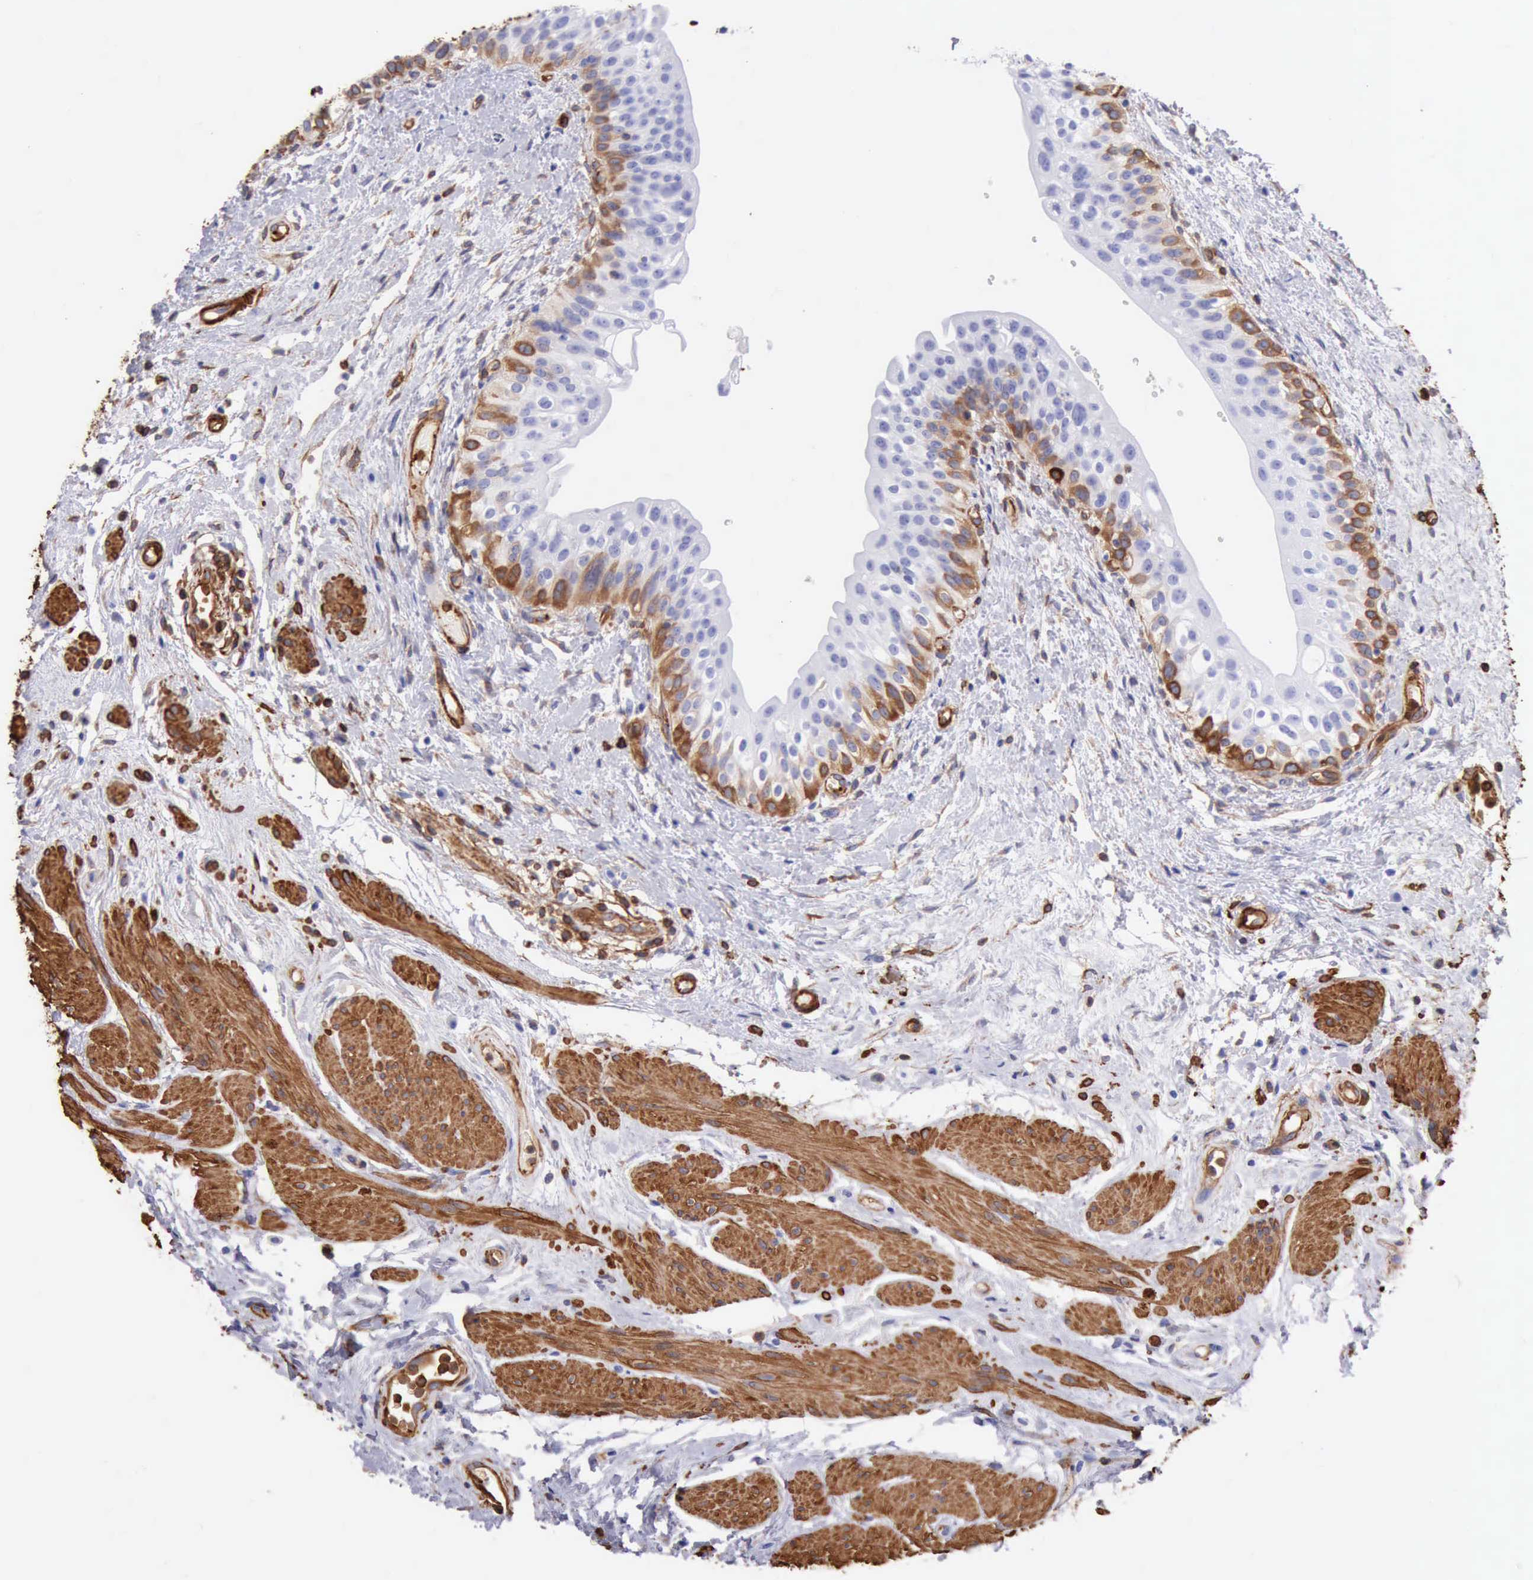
{"staining": {"intensity": "weak", "quantity": "25%-75%", "location": "cytoplasmic/membranous"}, "tissue": "urinary bladder", "cell_type": "Urothelial cells", "image_type": "normal", "snomed": [{"axis": "morphology", "description": "Normal tissue, NOS"}, {"axis": "topography", "description": "Urinary bladder"}], "caption": "Immunohistochemistry (IHC) of benign human urinary bladder exhibits low levels of weak cytoplasmic/membranous positivity in about 25%-75% of urothelial cells.", "gene": "FLNA", "patient": {"sex": "female", "age": 55}}